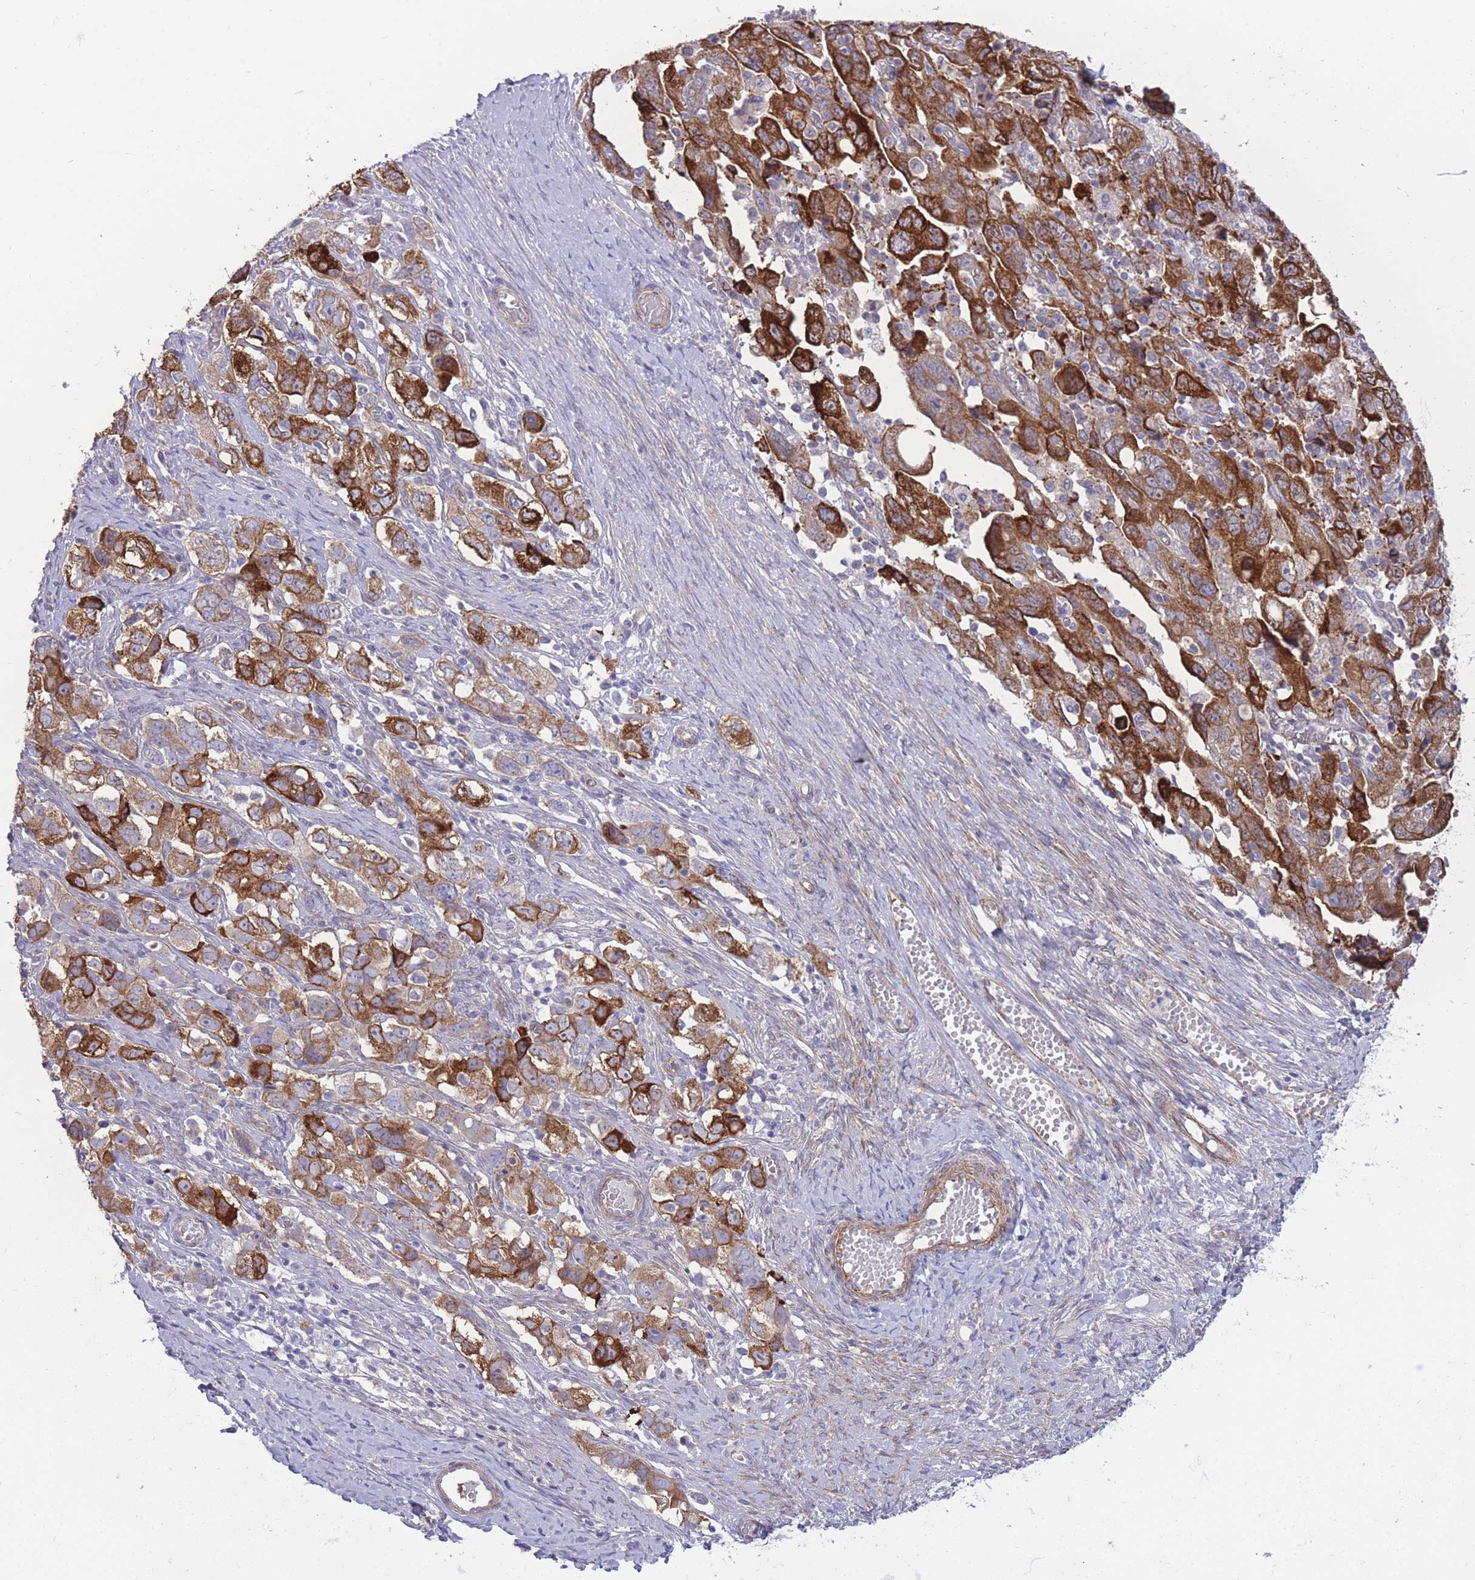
{"staining": {"intensity": "strong", "quantity": ">75%", "location": "cytoplasmic/membranous"}, "tissue": "ovarian cancer", "cell_type": "Tumor cells", "image_type": "cancer", "snomed": [{"axis": "morphology", "description": "Carcinoma, NOS"}, {"axis": "morphology", "description": "Cystadenocarcinoma, serous, NOS"}, {"axis": "topography", "description": "Ovary"}], "caption": "This is a micrograph of IHC staining of ovarian cancer (serous cystadenocarcinoma), which shows strong positivity in the cytoplasmic/membranous of tumor cells.", "gene": "RGS11", "patient": {"sex": "female", "age": 69}}